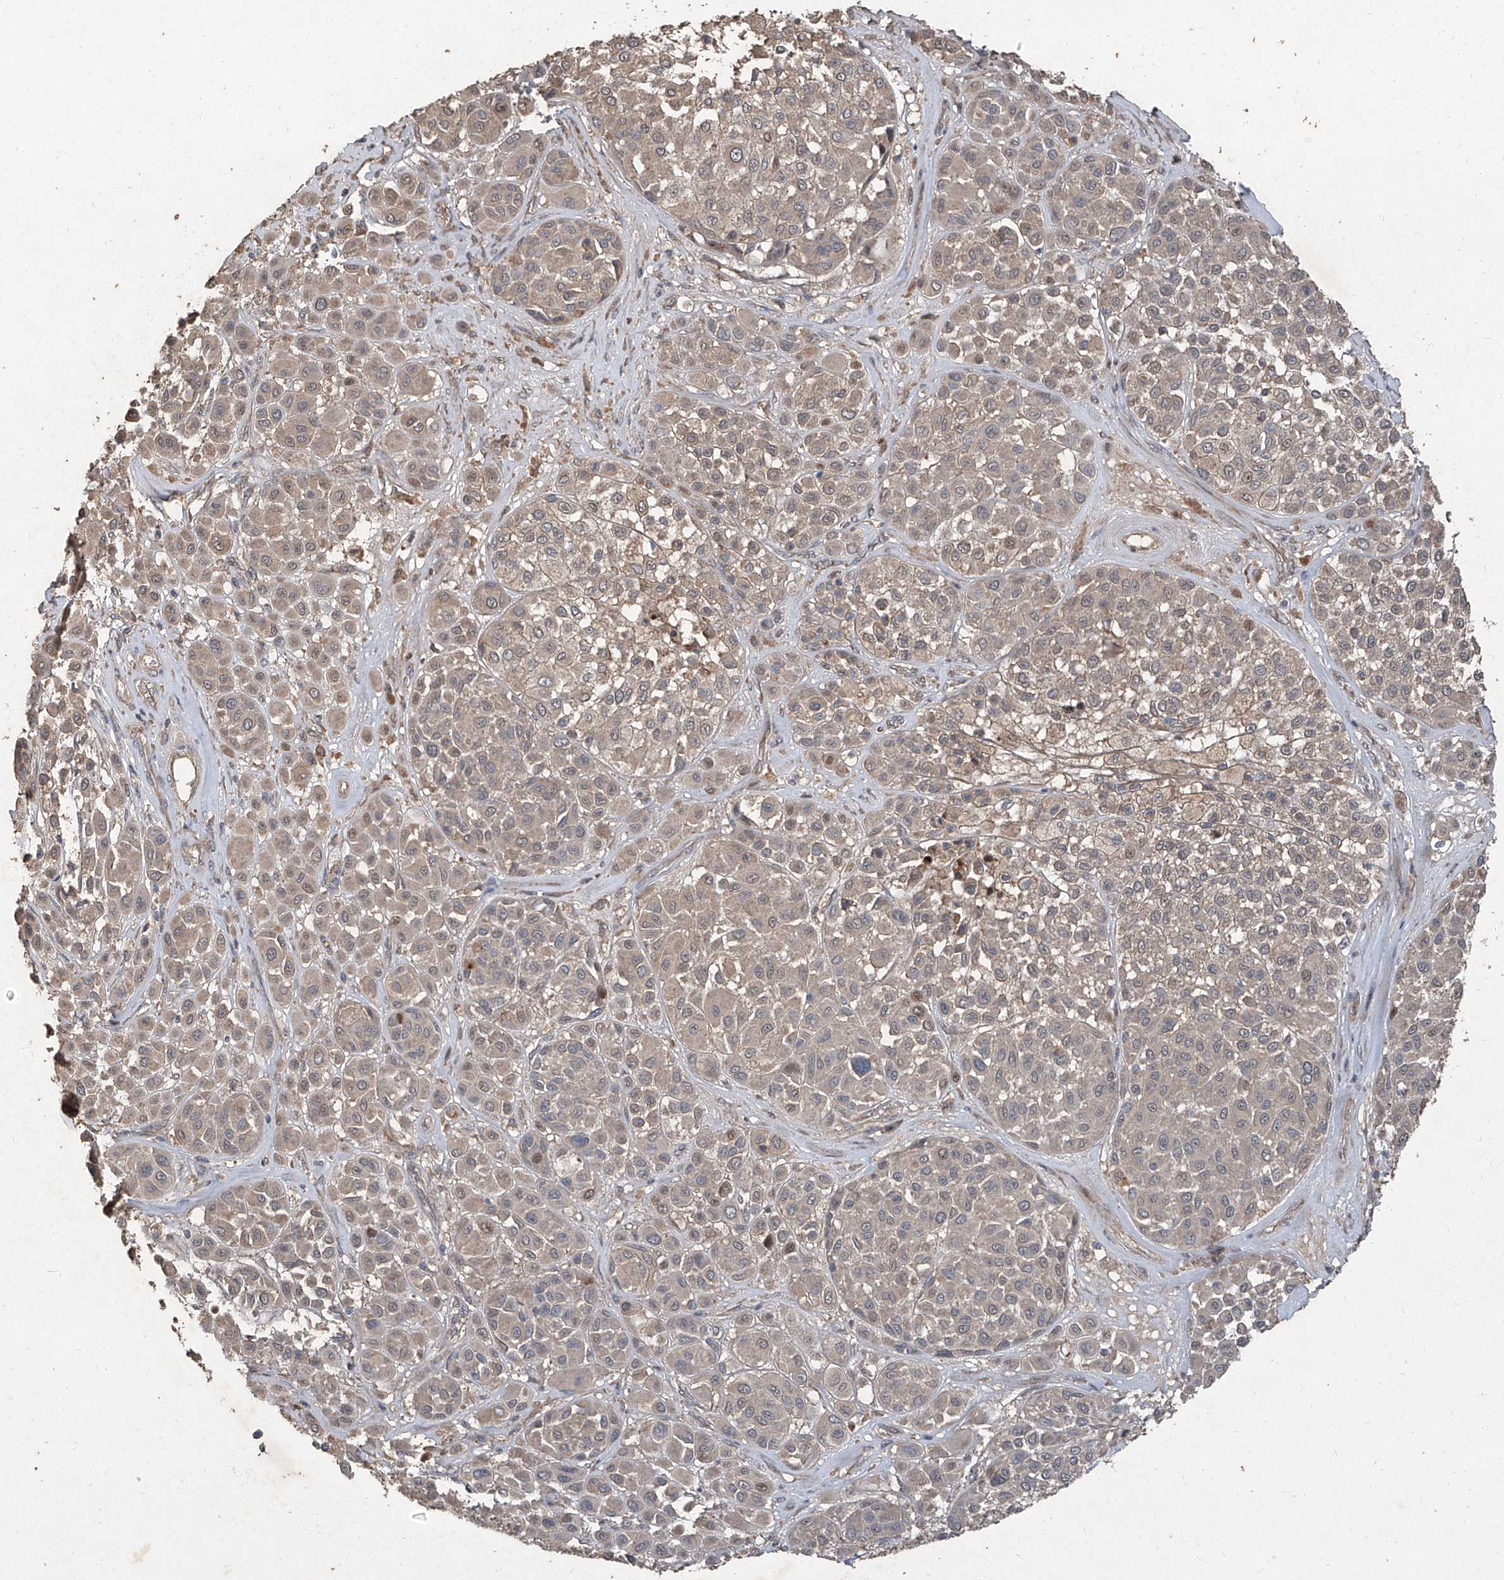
{"staining": {"intensity": "weak", "quantity": "25%-75%", "location": "cytoplasmic/membranous"}, "tissue": "melanoma", "cell_type": "Tumor cells", "image_type": "cancer", "snomed": [{"axis": "morphology", "description": "Malignant melanoma, Metastatic site"}, {"axis": "topography", "description": "Soft tissue"}], "caption": "A brown stain labels weak cytoplasmic/membranous positivity of a protein in human malignant melanoma (metastatic site) tumor cells. Ihc stains the protein in brown and the nuclei are stained blue.", "gene": "CCN1", "patient": {"sex": "male", "age": 41}}